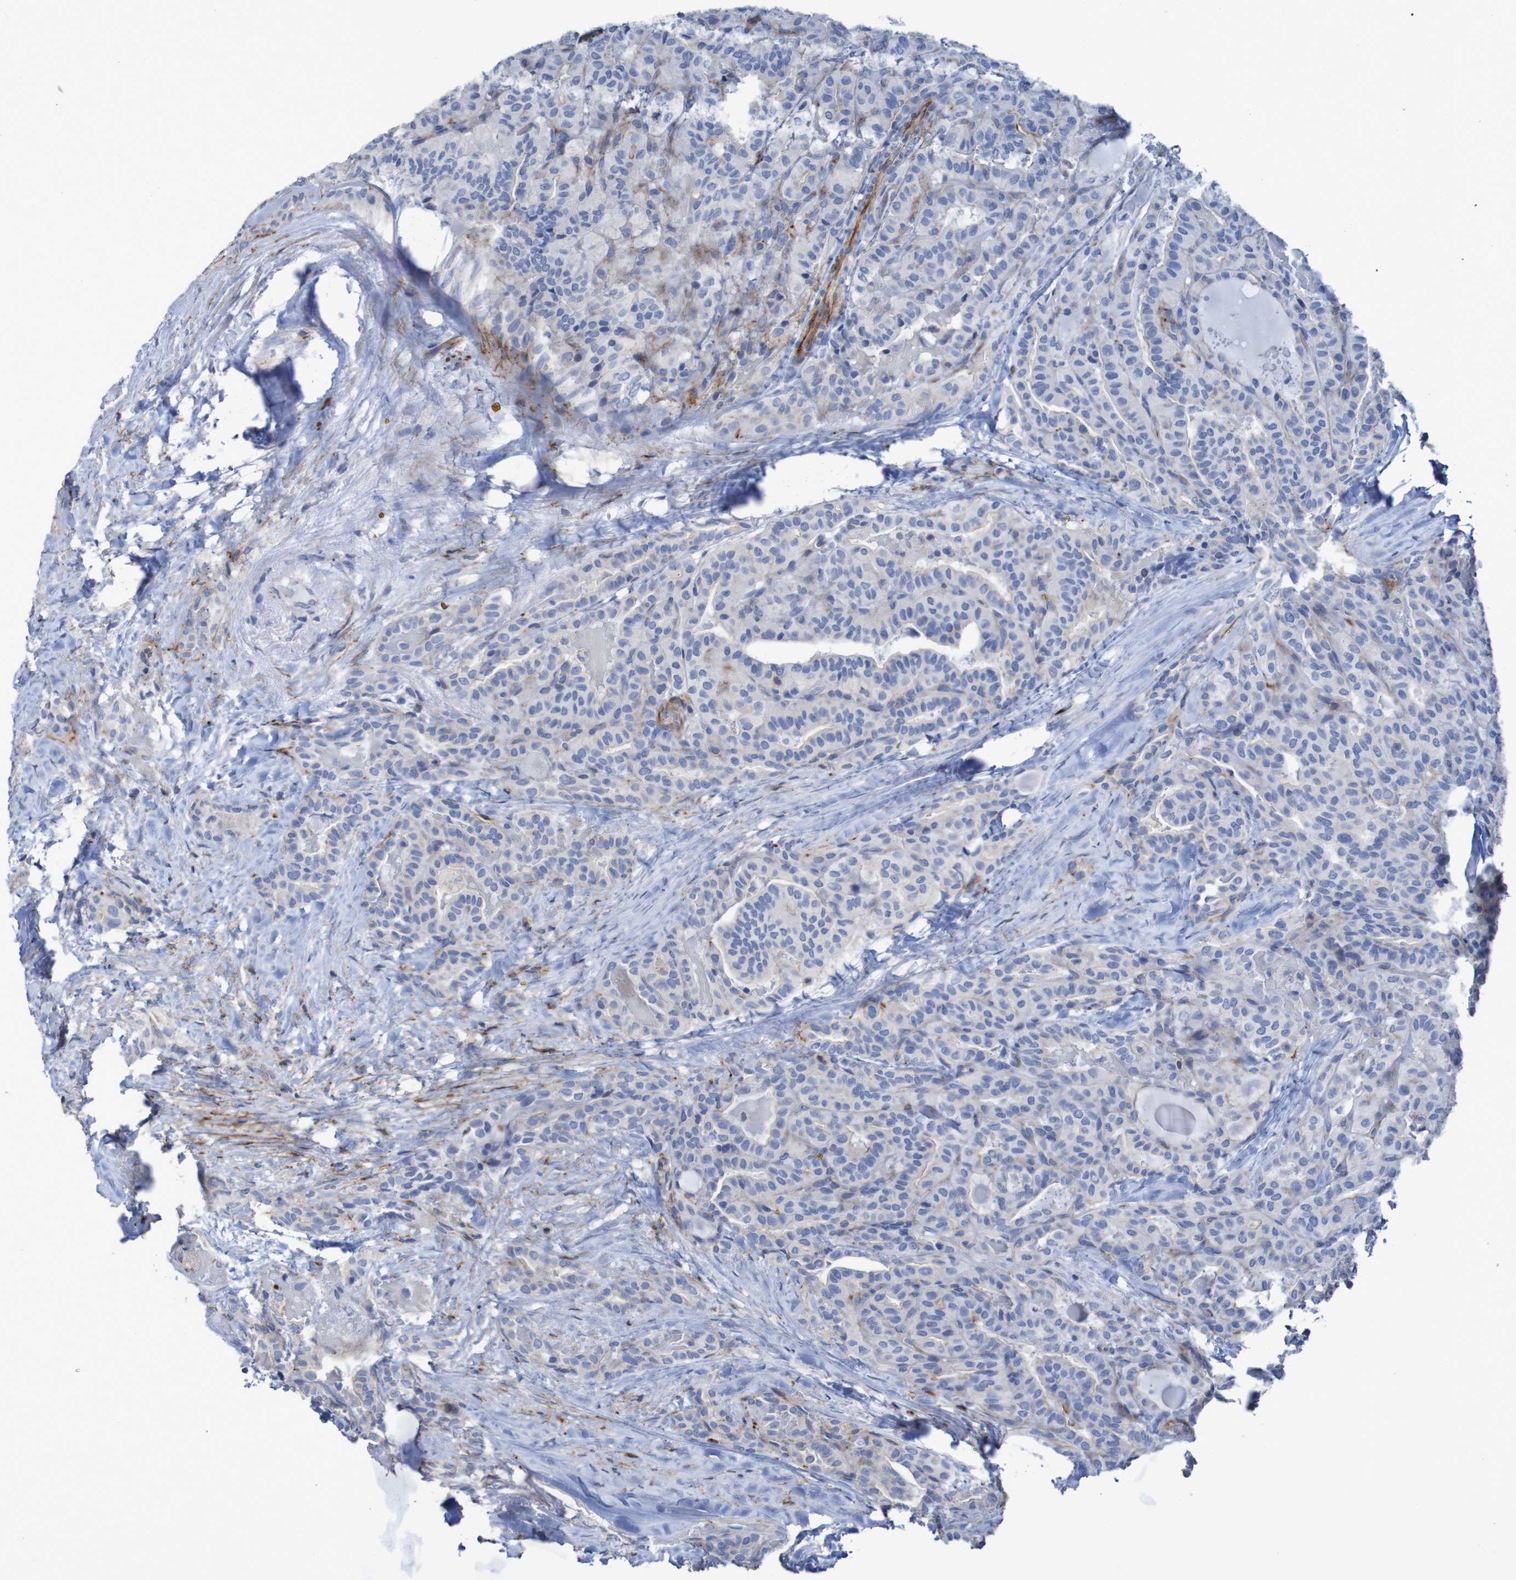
{"staining": {"intensity": "negative", "quantity": "none", "location": "none"}, "tissue": "thyroid cancer", "cell_type": "Tumor cells", "image_type": "cancer", "snomed": [{"axis": "morphology", "description": "Papillary adenocarcinoma, NOS"}, {"axis": "topography", "description": "Thyroid gland"}], "caption": "Human thyroid papillary adenocarcinoma stained for a protein using IHC reveals no positivity in tumor cells.", "gene": "RNF182", "patient": {"sex": "male", "age": 77}}